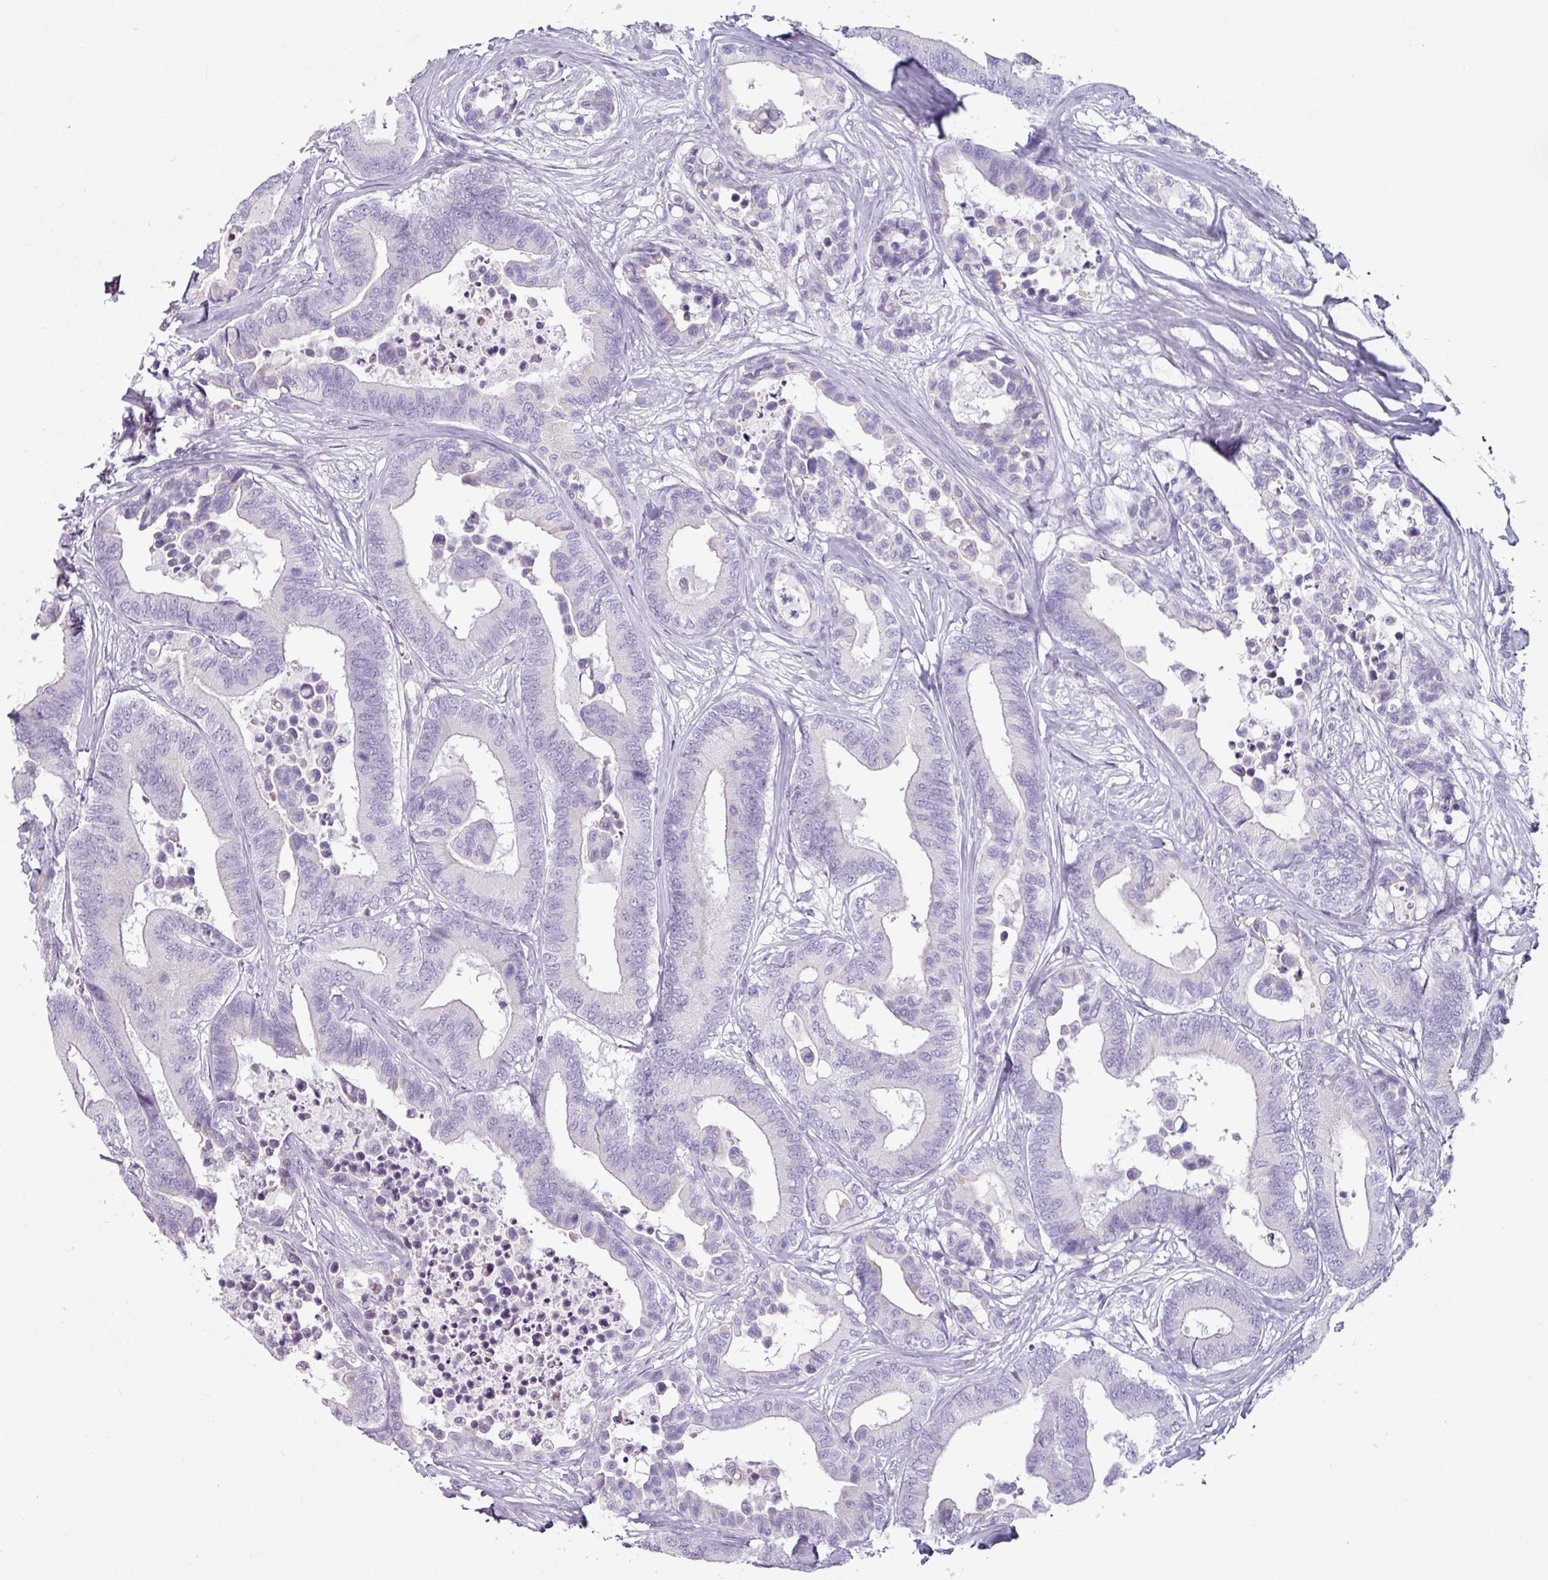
{"staining": {"intensity": "negative", "quantity": "none", "location": "none"}, "tissue": "colorectal cancer", "cell_type": "Tumor cells", "image_type": "cancer", "snomed": [{"axis": "morphology", "description": "Normal tissue, NOS"}, {"axis": "morphology", "description": "Adenocarcinoma, NOS"}, {"axis": "topography", "description": "Colon"}], "caption": "IHC photomicrograph of neoplastic tissue: colorectal cancer (adenocarcinoma) stained with DAB (3,3'-diaminobenzidine) demonstrates no significant protein positivity in tumor cells. (DAB immunohistochemistry (IHC), high magnification).", "gene": "CLCA1", "patient": {"sex": "male", "age": 82}}